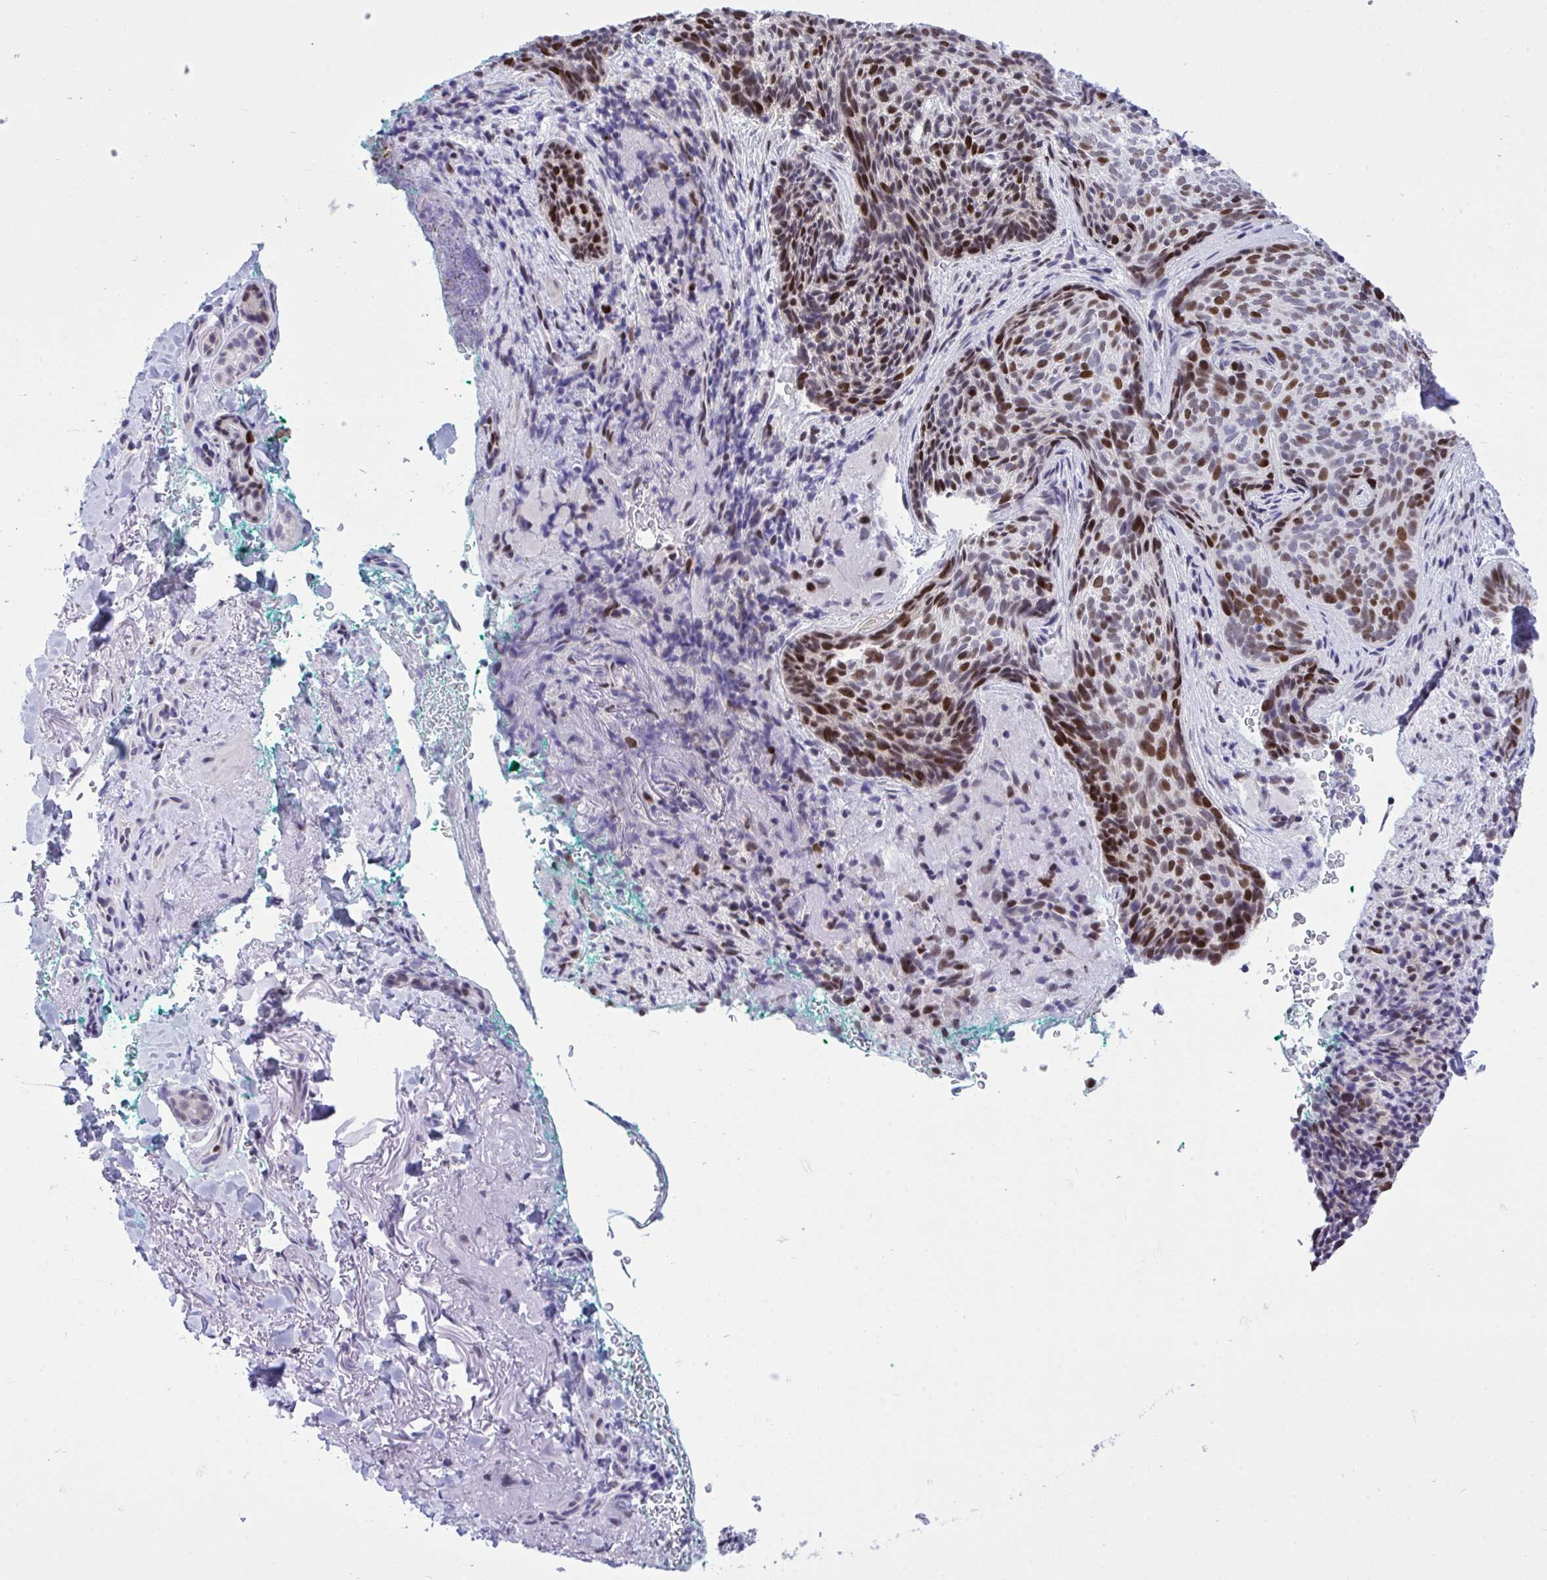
{"staining": {"intensity": "strong", "quantity": "25%-75%", "location": "nuclear"}, "tissue": "skin cancer", "cell_type": "Tumor cells", "image_type": "cancer", "snomed": [{"axis": "morphology", "description": "Basal cell carcinoma"}, {"axis": "topography", "description": "Skin"}, {"axis": "topography", "description": "Skin of head"}], "caption": "Tumor cells display high levels of strong nuclear staining in about 25%-75% of cells in human basal cell carcinoma (skin).", "gene": "C1QL2", "patient": {"sex": "female", "age": 92}}